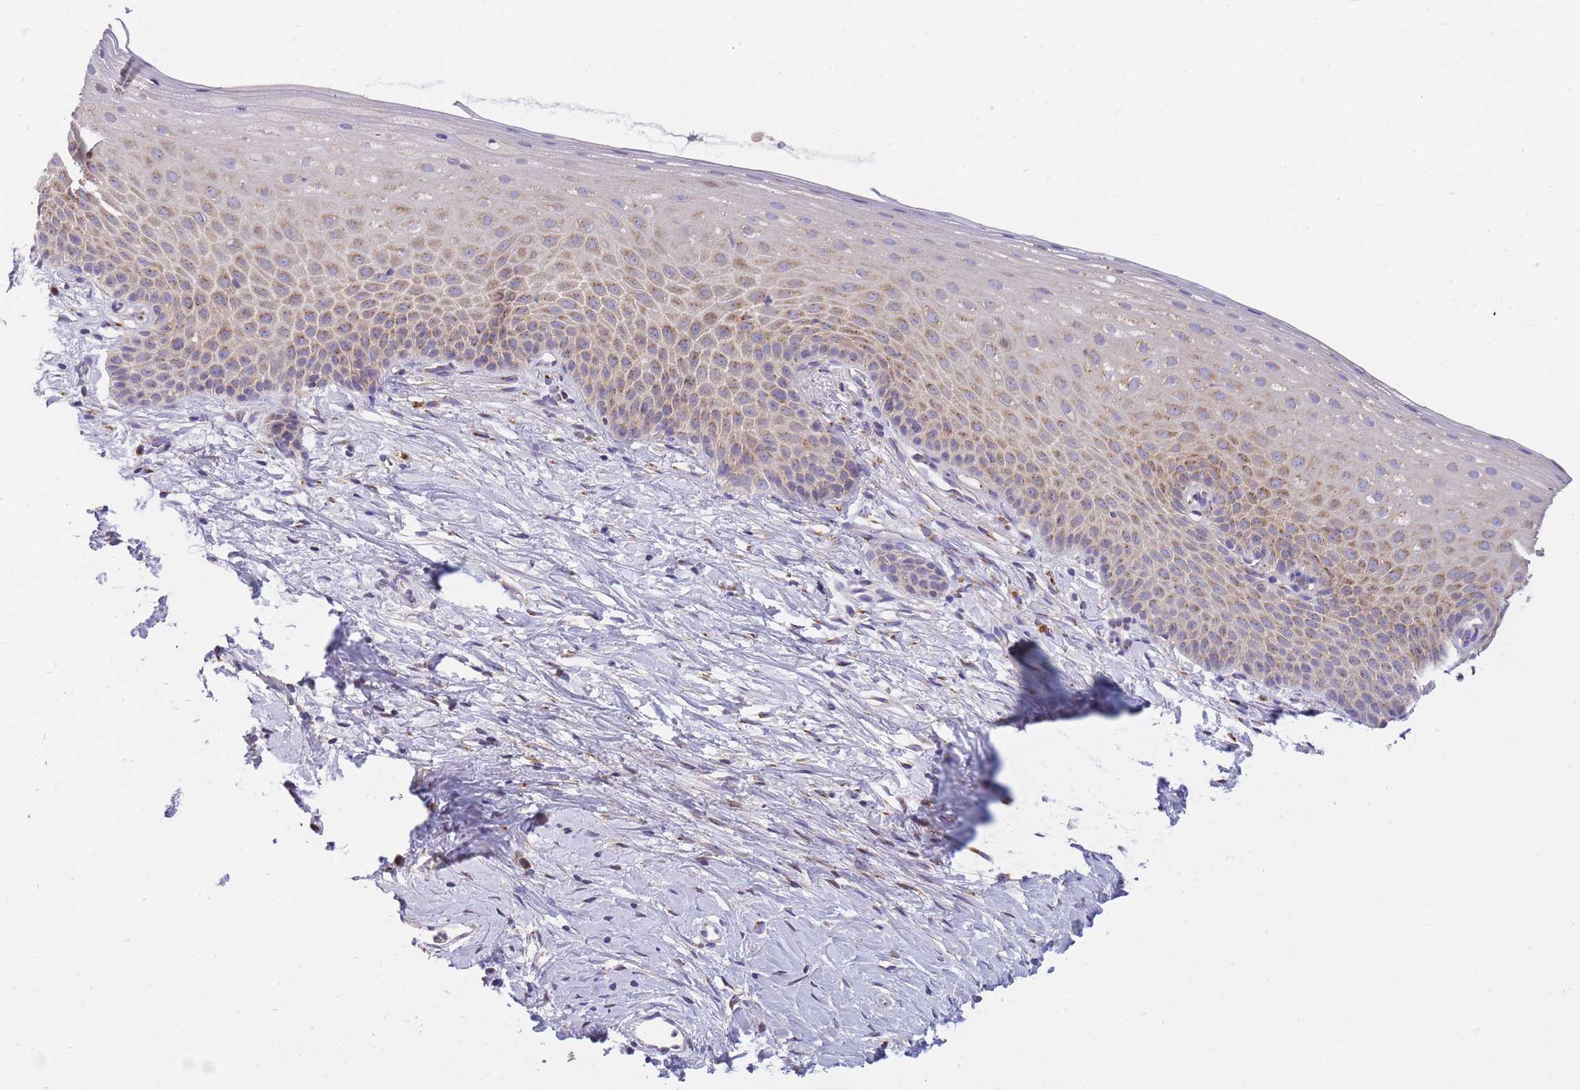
{"staining": {"intensity": "moderate", "quantity": "25%-75%", "location": "cytoplasmic/membranous"}, "tissue": "cervix", "cell_type": "Glandular cells", "image_type": "normal", "snomed": [{"axis": "morphology", "description": "Normal tissue, NOS"}, {"axis": "topography", "description": "Cervix"}], "caption": "Immunohistochemical staining of unremarkable cervix shows medium levels of moderate cytoplasmic/membranous positivity in approximately 25%-75% of glandular cells.", "gene": "COPG1", "patient": {"sex": "female", "age": 57}}